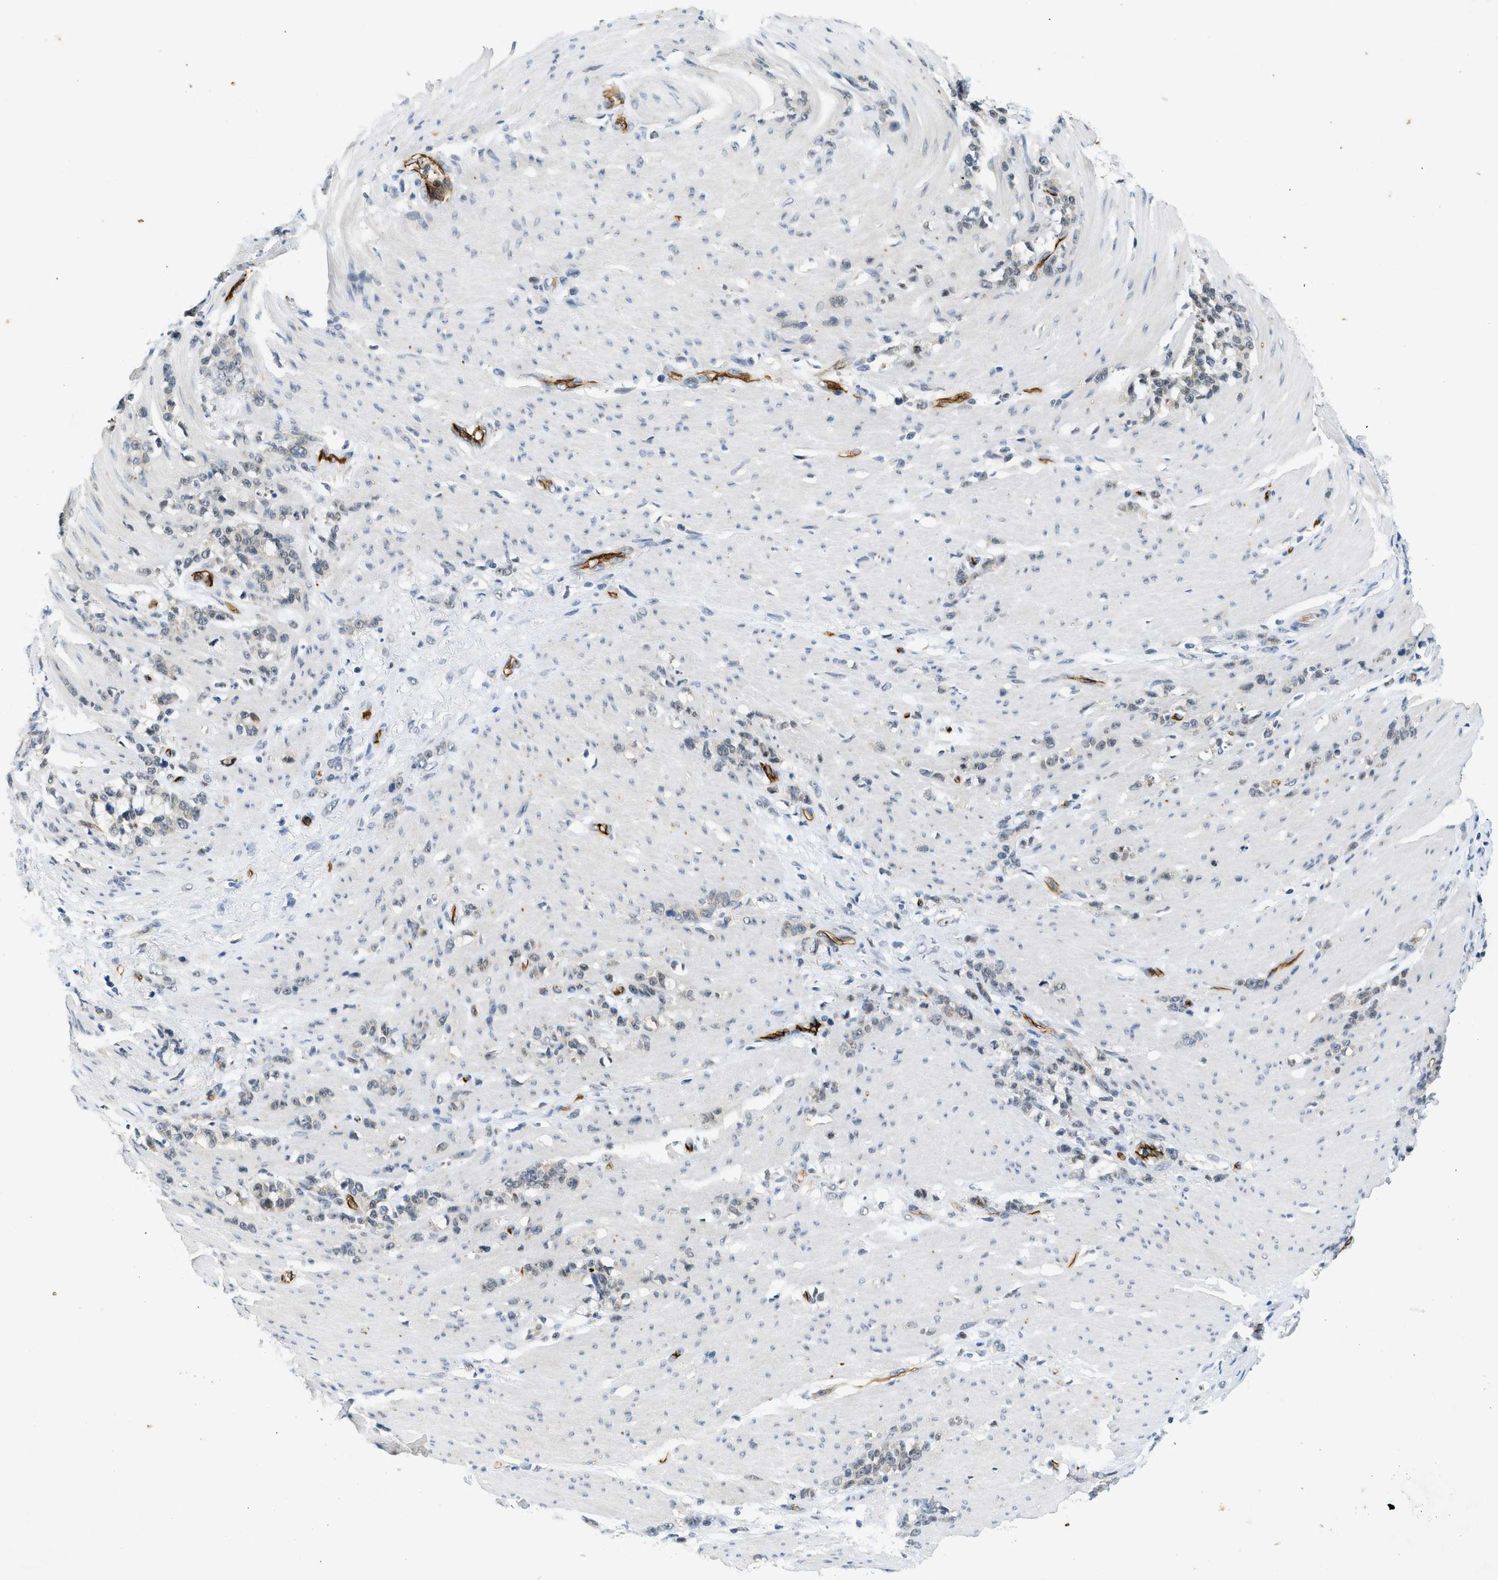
{"staining": {"intensity": "negative", "quantity": "none", "location": "none"}, "tissue": "stomach cancer", "cell_type": "Tumor cells", "image_type": "cancer", "snomed": [{"axis": "morphology", "description": "Adenocarcinoma, NOS"}, {"axis": "topography", "description": "Stomach, lower"}], "caption": "Immunohistochemical staining of human stomach cancer (adenocarcinoma) displays no significant positivity in tumor cells.", "gene": "SLCO2A1", "patient": {"sex": "male", "age": 88}}